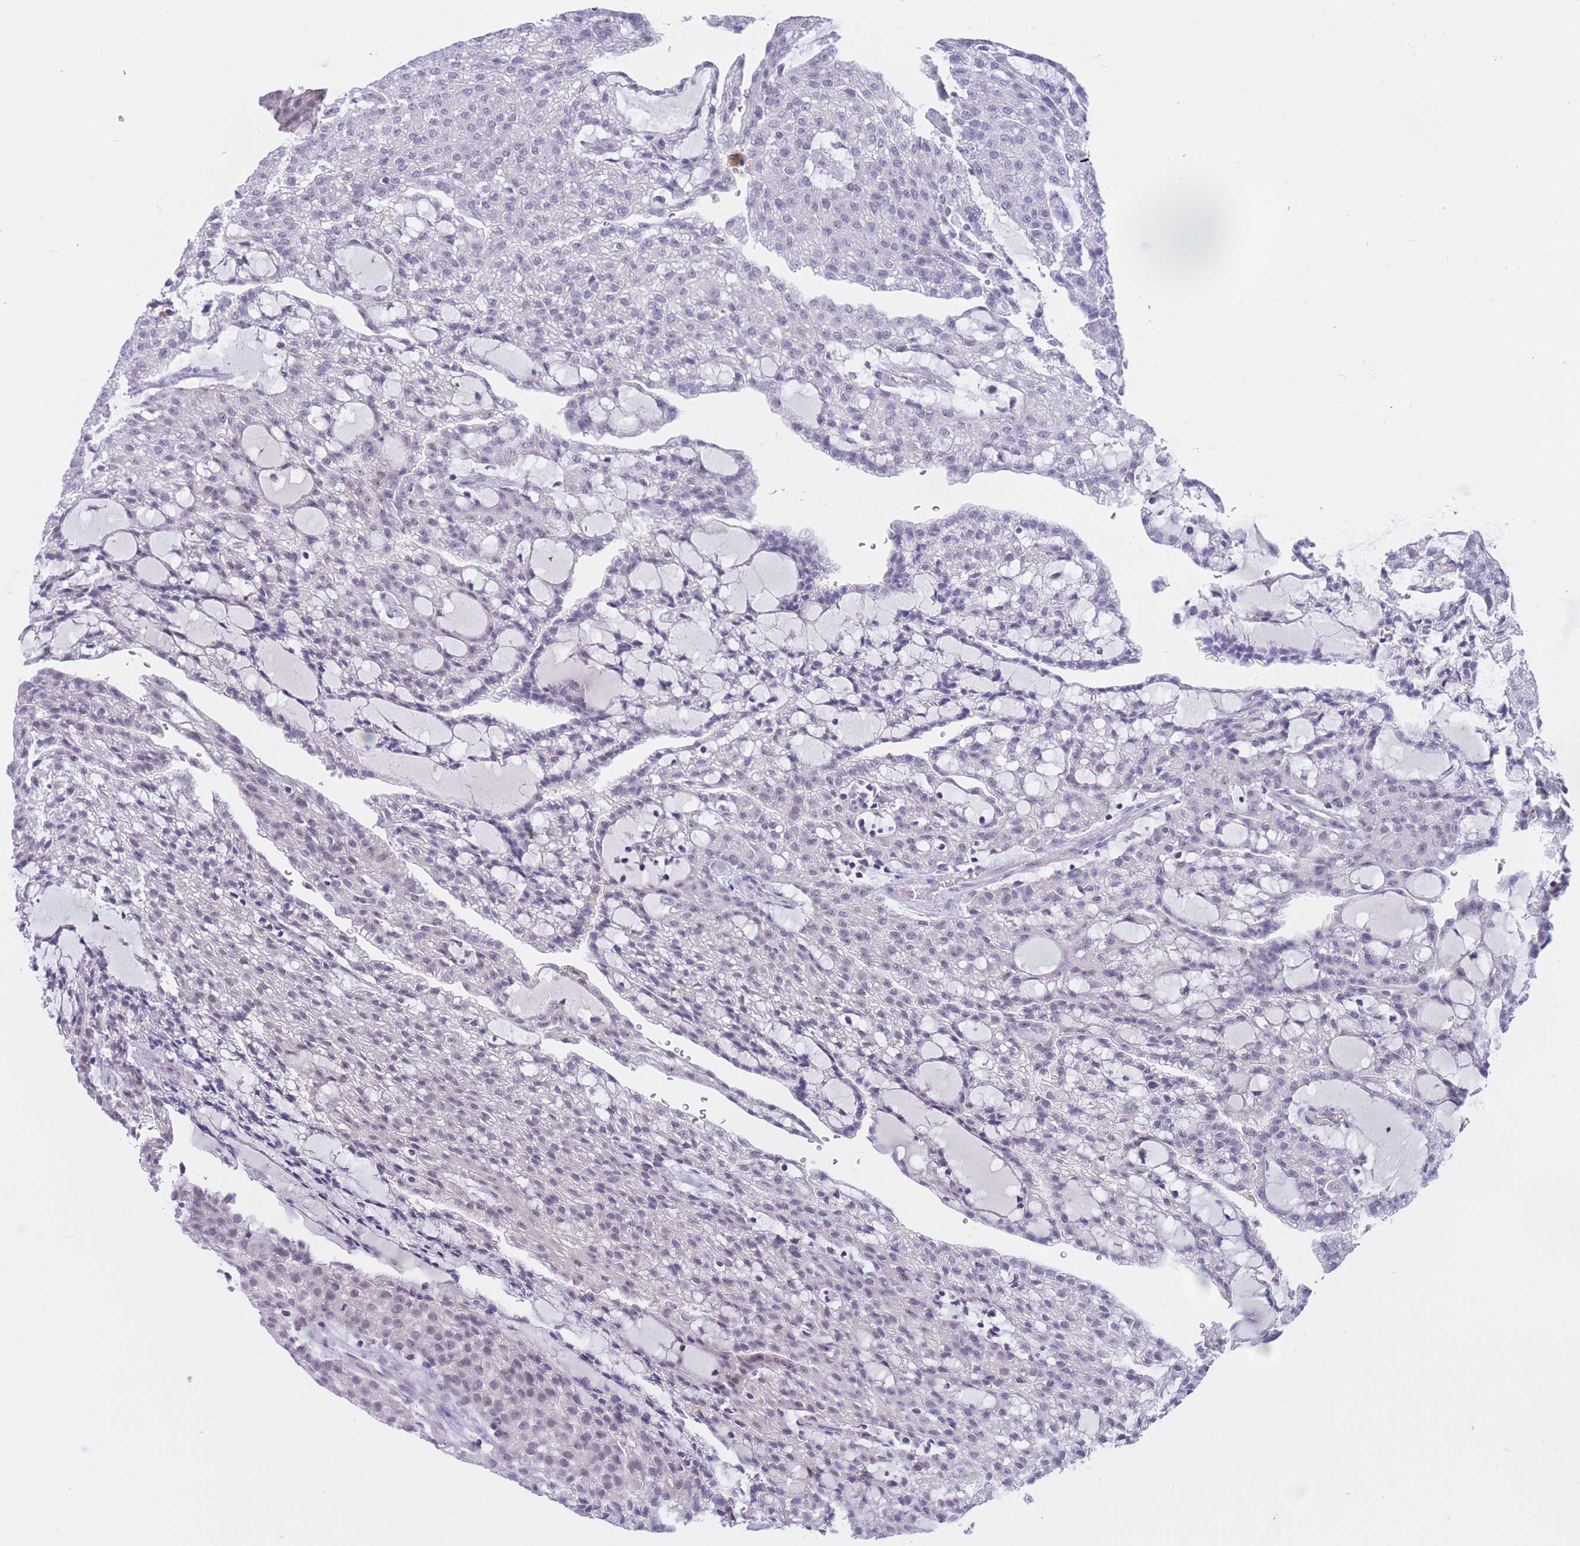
{"staining": {"intensity": "negative", "quantity": "none", "location": "none"}, "tissue": "renal cancer", "cell_type": "Tumor cells", "image_type": "cancer", "snomed": [{"axis": "morphology", "description": "Adenocarcinoma, NOS"}, {"axis": "topography", "description": "Kidney"}], "caption": "Adenocarcinoma (renal) was stained to show a protein in brown. There is no significant staining in tumor cells.", "gene": "BOP1", "patient": {"sex": "male", "age": 63}}